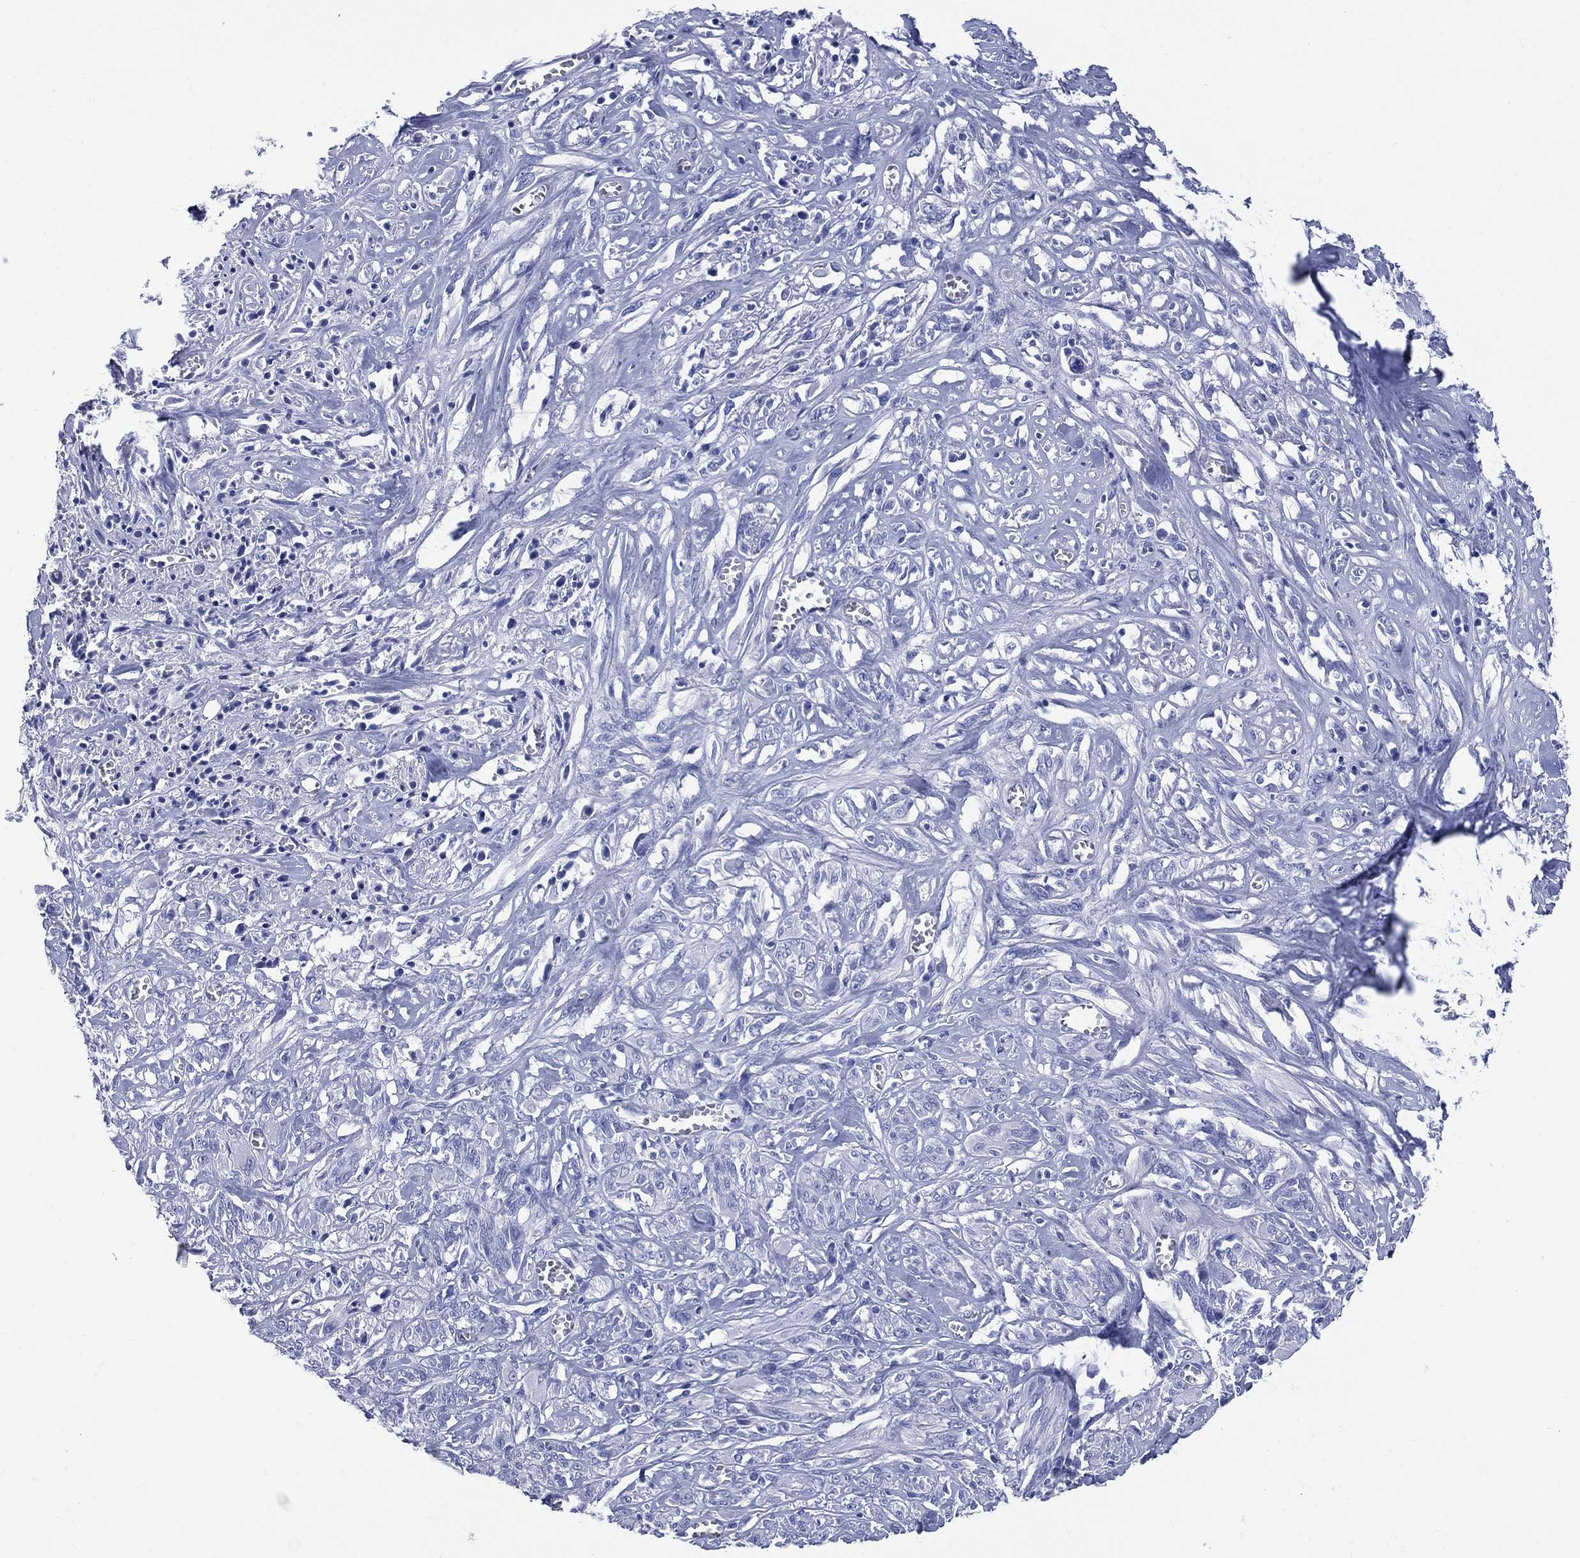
{"staining": {"intensity": "negative", "quantity": "none", "location": "none"}, "tissue": "melanoma", "cell_type": "Tumor cells", "image_type": "cancer", "snomed": [{"axis": "morphology", "description": "Malignant melanoma, NOS"}, {"axis": "topography", "description": "Skin"}], "caption": "An image of human malignant melanoma is negative for staining in tumor cells.", "gene": "SYP", "patient": {"sex": "female", "age": 91}}